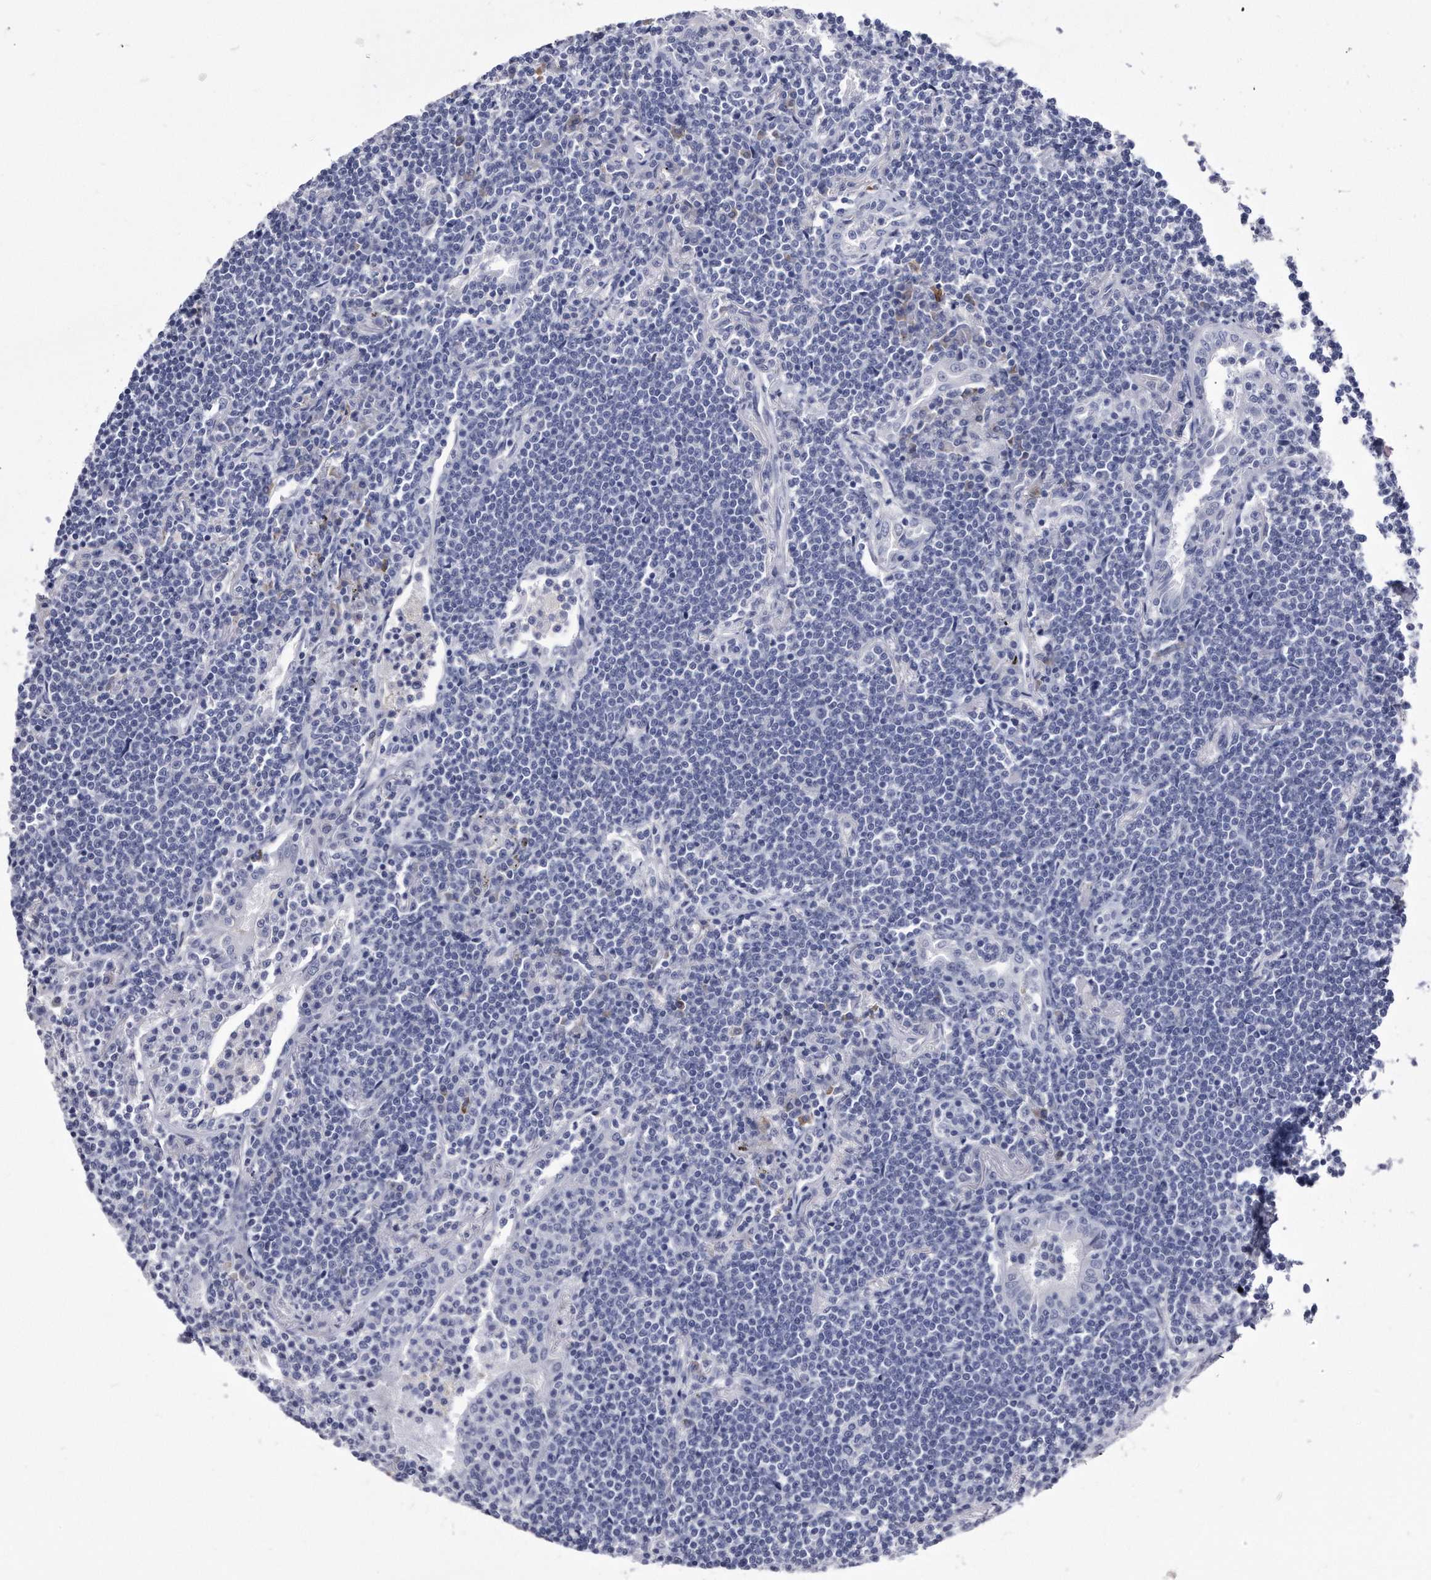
{"staining": {"intensity": "negative", "quantity": "none", "location": "none"}, "tissue": "lymphoma", "cell_type": "Tumor cells", "image_type": "cancer", "snomed": [{"axis": "morphology", "description": "Malignant lymphoma, non-Hodgkin's type, Low grade"}, {"axis": "topography", "description": "Lung"}], "caption": "An immunohistochemistry image of lymphoma is shown. There is no staining in tumor cells of lymphoma.", "gene": "KCTD8", "patient": {"sex": "female", "age": 71}}